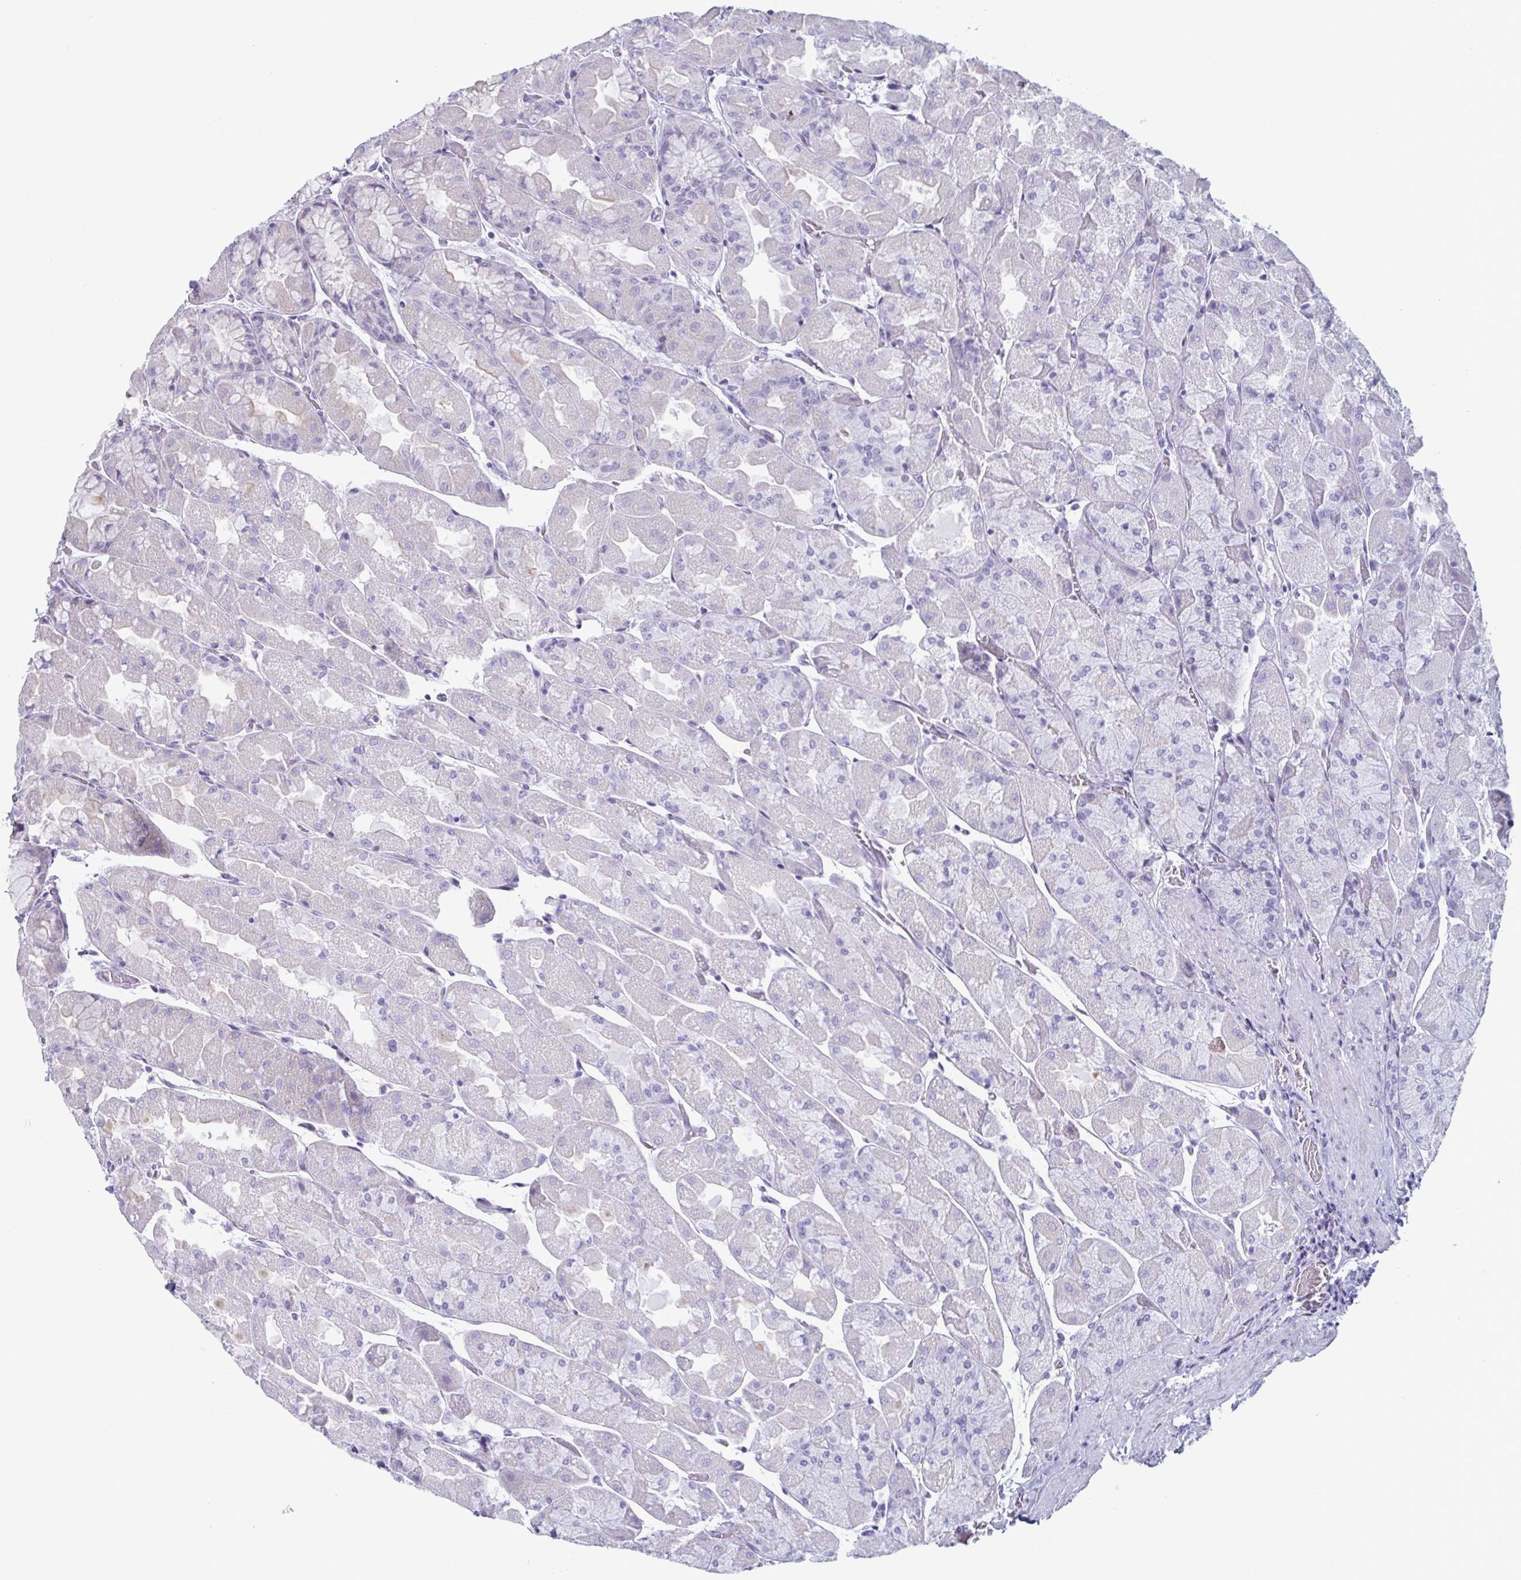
{"staining": {"intensity": "negative", "quantity": "none", "location": "none"}, "tissue": "stomach", "cell_type": "Glandular cells", "image_type": "normal", "snomed": [{"axis": "morphology", "description": "Normal tissue, NOS"}, {"axis": "topography", "description": "Stomach"}], "caption": "Histopathology image shows no significant protein expression in glandular cells of benign stomach.", "gene": "VSIG10L", "patient": {"sex": "female", "age": 61}}